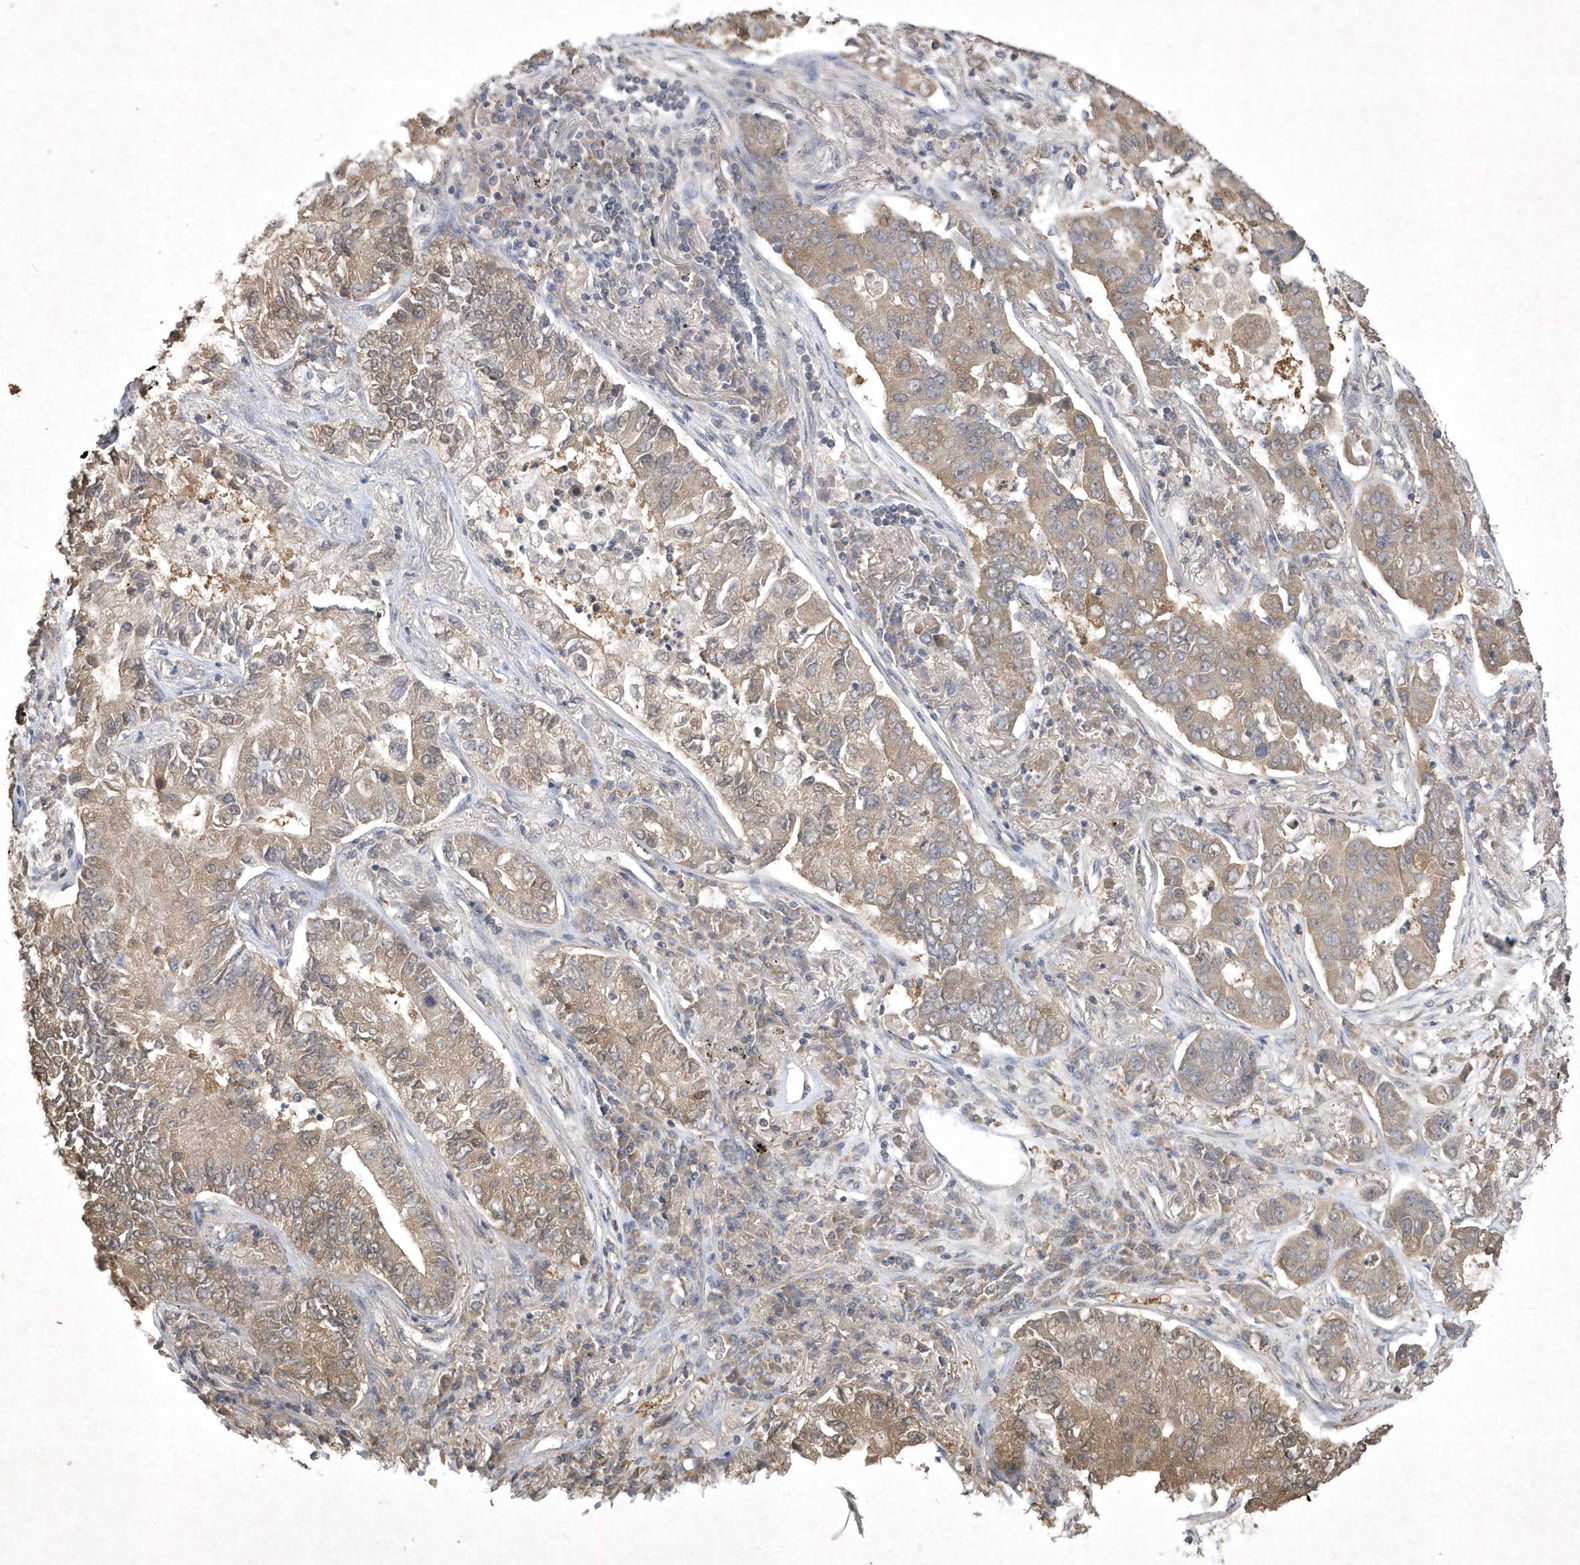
{"staining": {"intensity": "moderate", "quantity": "<25%", "location": "cytoplasmic/membranous"}, "tissue": "lung cancer", "cell_type": "Tumor cells", "image_type": "cancer", "snomed": [{"axis": "morphology", "description": "Adenocarcinoma, NOS"}, {"axis": "topography", "description": "Lung"}], "caption": "Tumor cells show low levels of moderate cytoplasmic/membranous expression in about <25% of cells in human lung cancer. (DAB IHC with brightfield microscopy, high magnification).", "gene": "AKR7A2", "patient": {"sex": "male", "age": 49}}